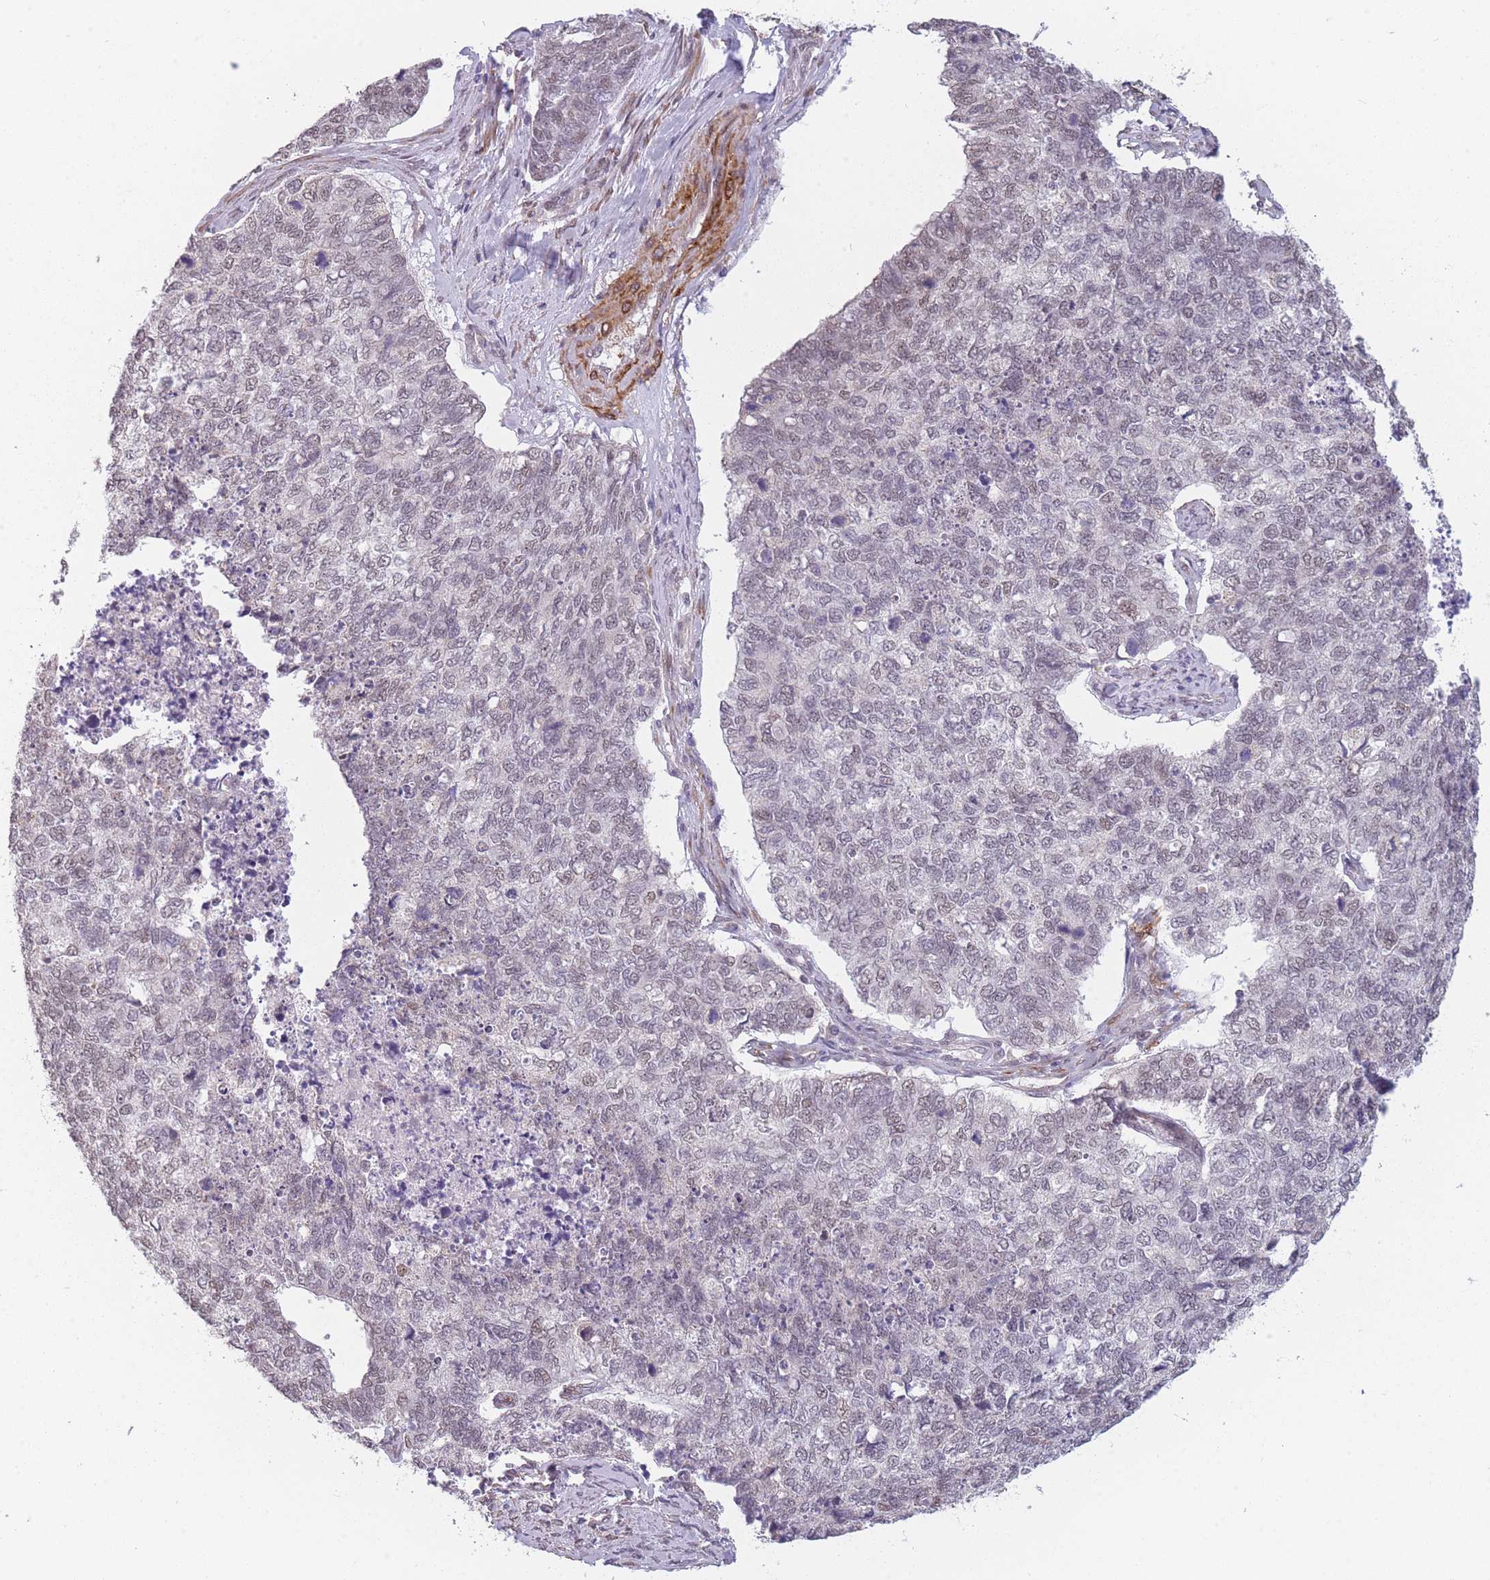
{"staining": {"intensity": "weak", "quantity": "<25%", "location": "nuclear"}, "tissue": "cervical cancer", "cell_type": "Tumor cells", "image_type": "cancer", "snomed": [{"axis": "morphology", "description": "Squamous cell carcinoma, NOS"}, {"axis": "topography", "description": "Cervix"}], "caption": "Protein analysis of cervical squamous cell carcinoma displays no significant expression in tumor cells. (DAB (3,3'-diaminobenzidine) IHC, high magnification).", "gene": "SIN3B", "patient": {"sex": "female", "age": 63}}